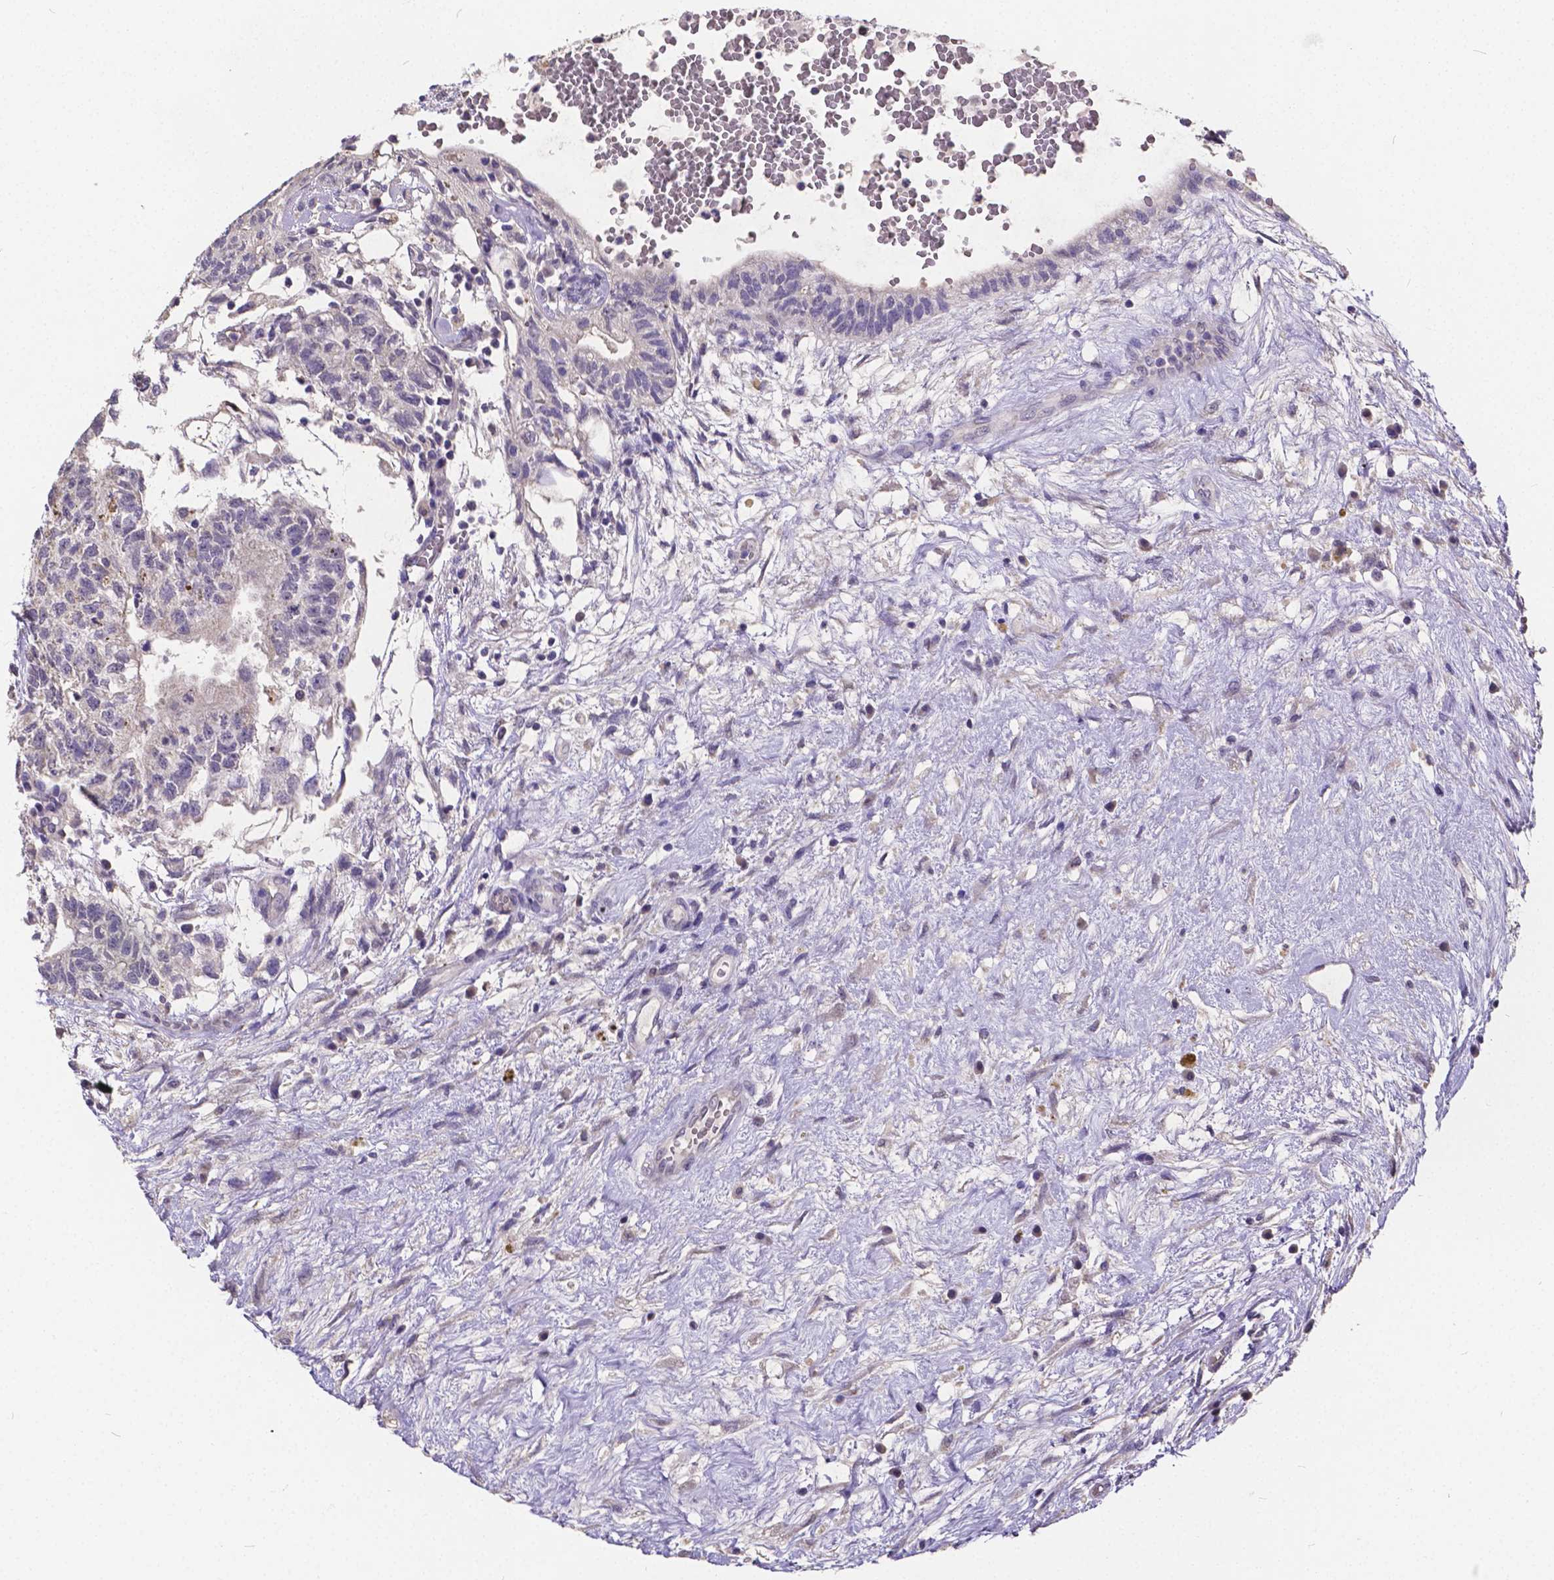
{"staining": {"intensity": "negative", "quantity": "none", "location": "none"}, "tissue": "testis cancer", "cell_type": "Tumor cells", "image_type": "cancer", "snomed": [{"axis": "morphology", "description": "Normal tissue, NOS"}, {"axis": "morphology", "description": "Carcinoma, Embryonal, NOS"}, {"axis": "topography", "description": "Testis"}], "caption": "The photomicrograph demonstrates no staining of tumor cells in embryonal carcinoma (testis).", "gene": "CTNNA2", "patient": {"sex": "male", "age": 32}}